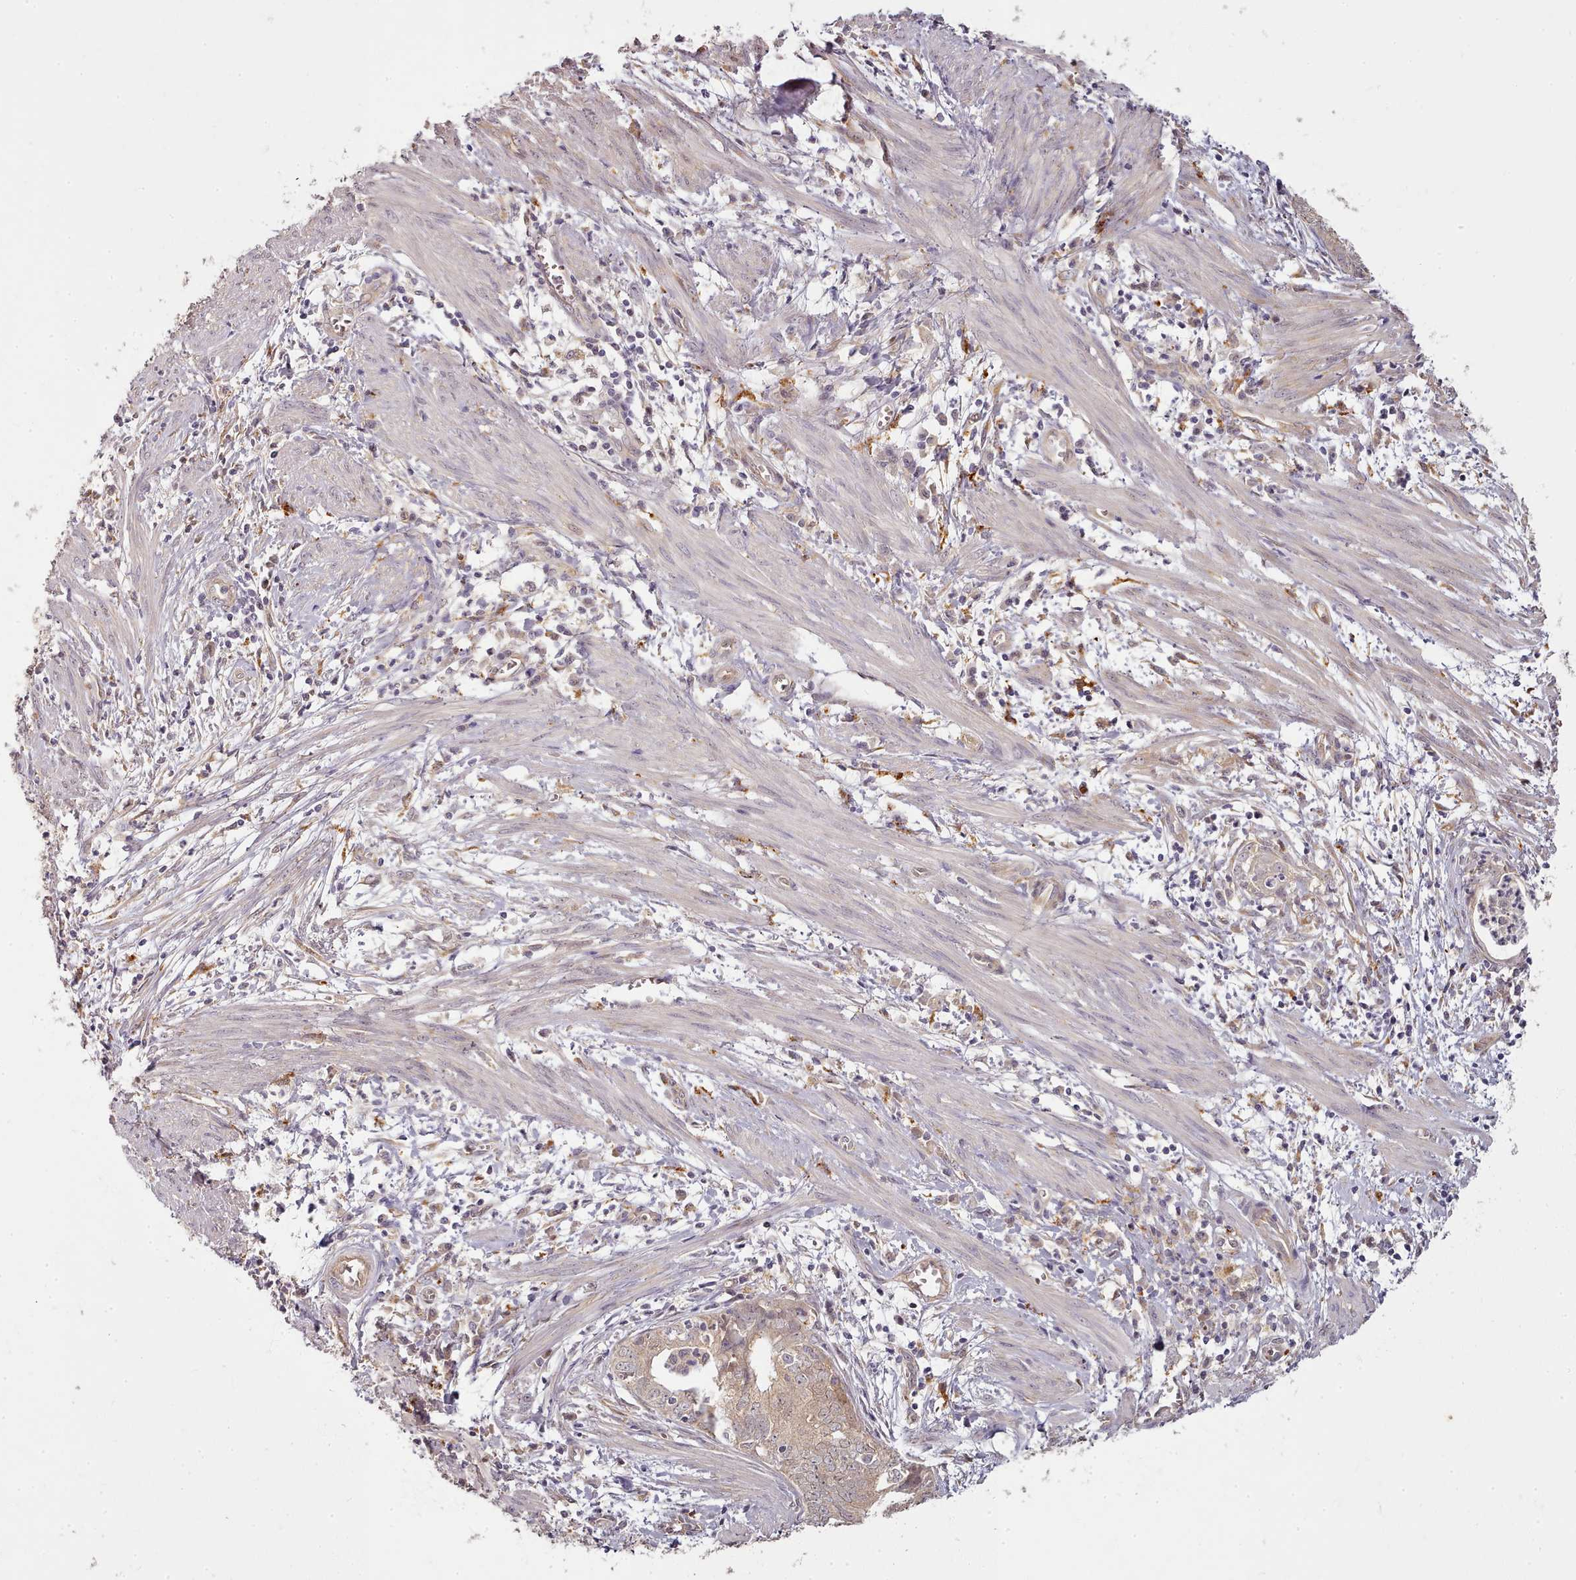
{"staining": {"intensity": "weak", "quantity": ">75%", "location": "cytoplasmic/membranous,nuclear"}, "tissue": "endometrial cancer", "cell_type": "Tumor cells", "image_type": "cancer", "snomed": [{"axis": "morphology", "description": "Adenocarcinoma, NOS"}, {"axis": "topography", "description": "Endometrium"}], "caption": "An immunohistochemistry (IHC) micrograph of tumor tissue is shown. Protein staining in brown shows weak cytoplasmic/membranous and nuclear positivity in endometrial adenocarcinoma within tumor cells.", "gene": "C1QTNF5", "patient": {"sex": "female", "age": 68}}